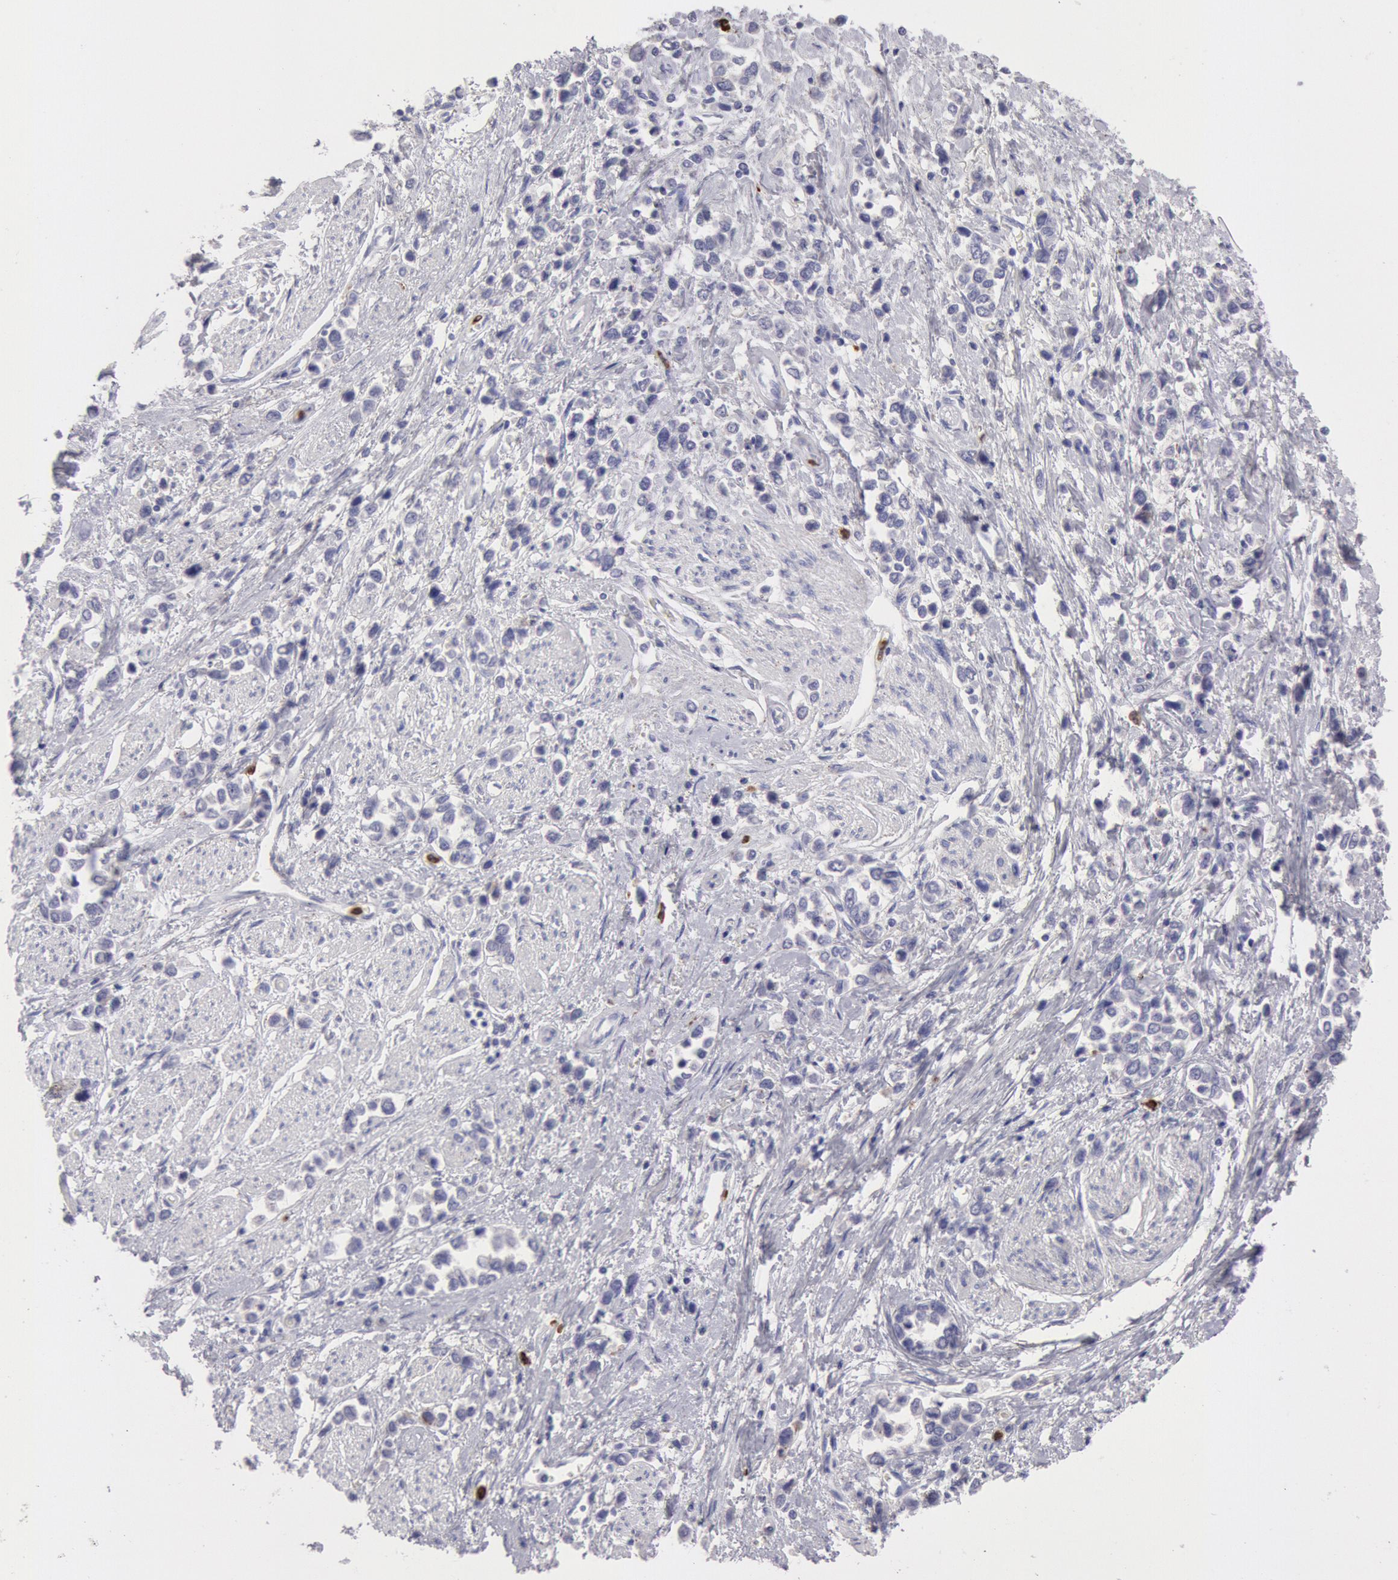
{"staining": {"intensity": "negative", "quantity": "none", "location": "none"}, "tissue": "stomach cancer", "cell_type": "Tumor cells", "image_type": "cancer", "snomed": [{"axis": "morphology", "description": "Adenocarcinoma, NOS"}, {"axis": "topography", "description": "Stomach, upper"}], "caption": "Histopathology image shows no protein expression in tumor cells of adenocarcinoma (stomach) tissue.", "gene": "FCN1", "patient": {"sex": "male", "age": 76}}